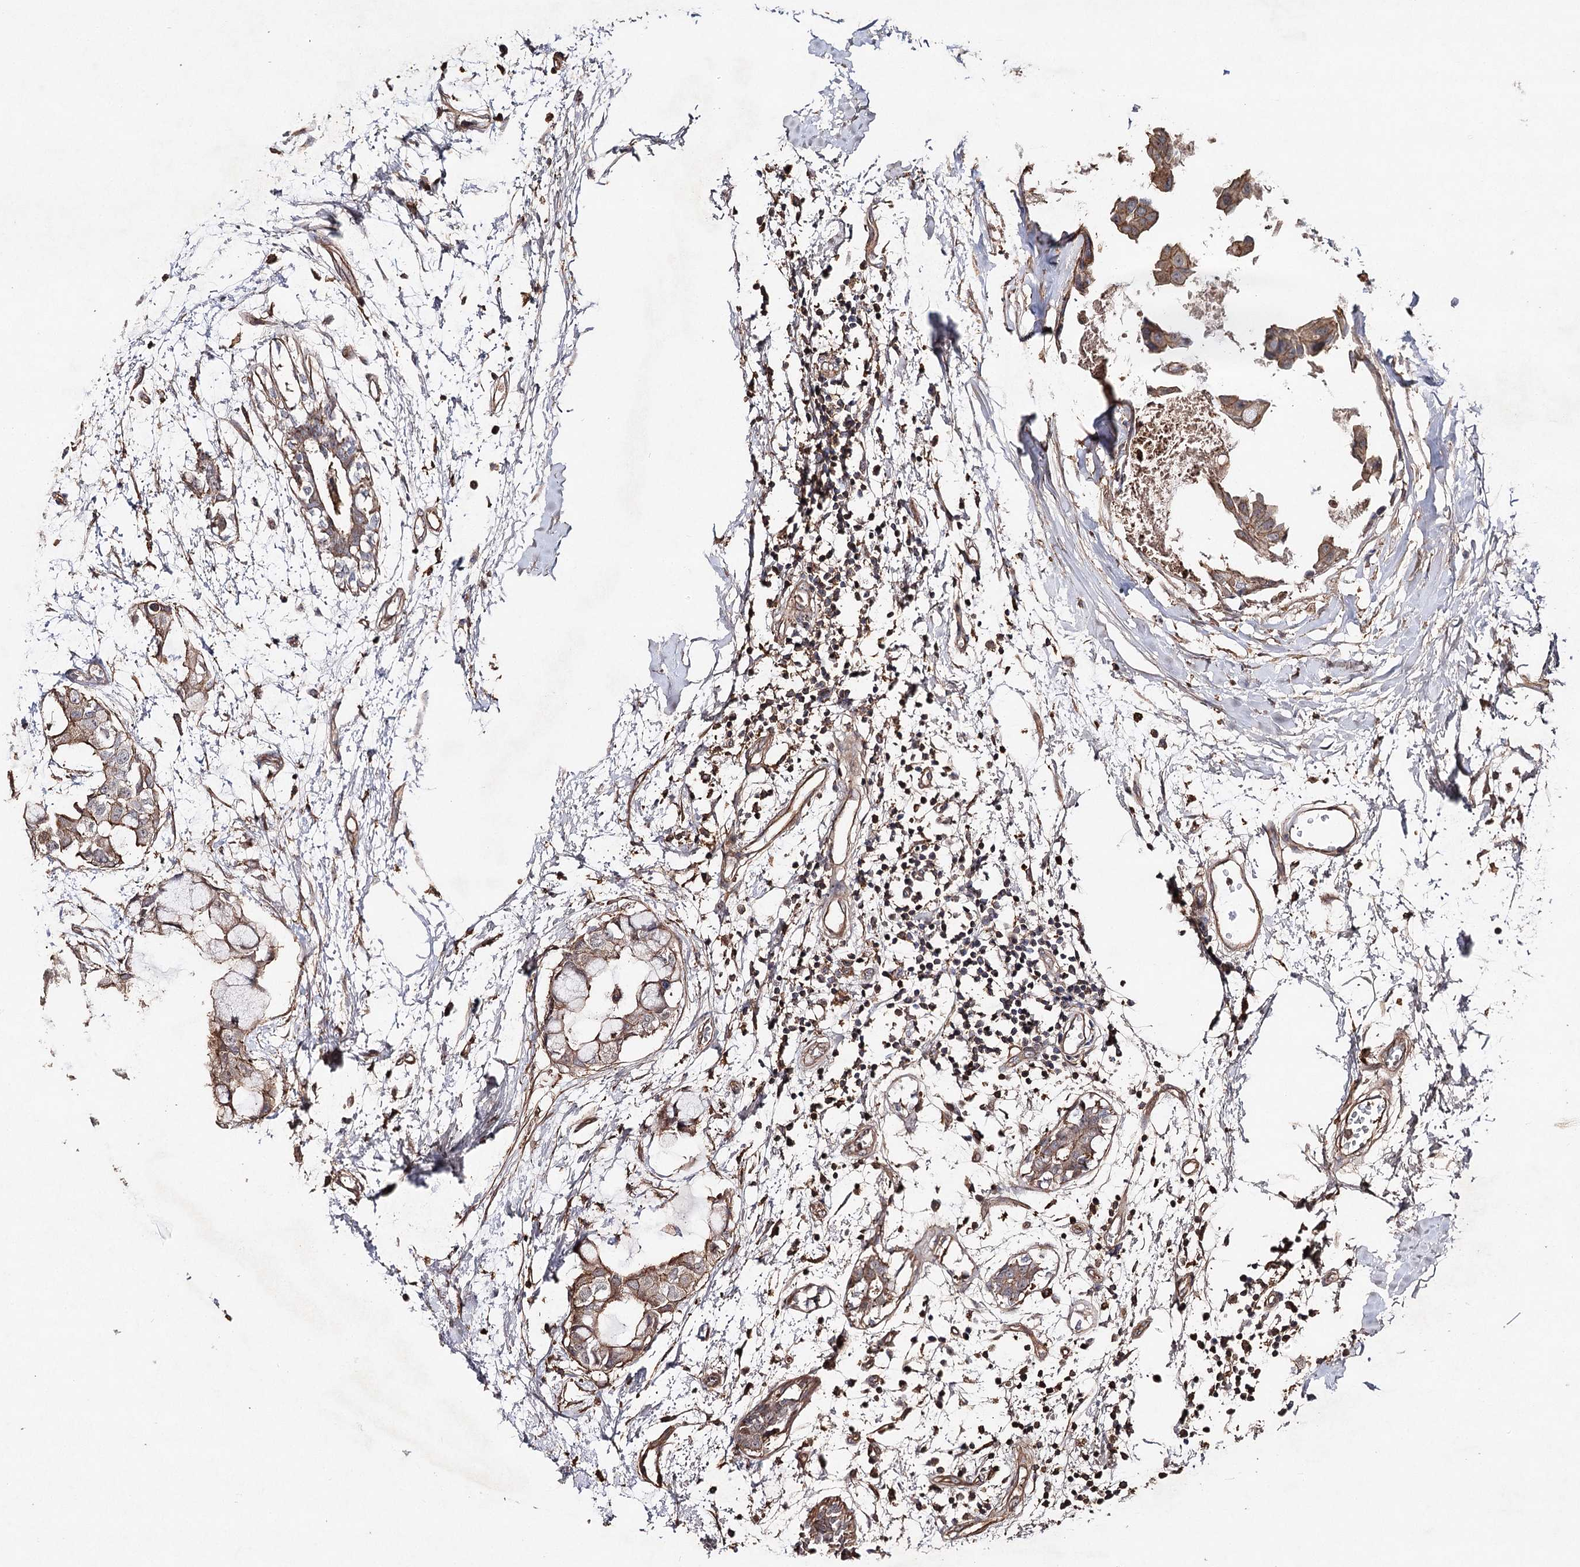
{"staining": {"intensity": "moderate", "quantity": ">75%", "location": "cytoplasmic/membranous"}, "tissue": "breast cancer", "cell_type": "Tumor cells", "image_type": "cancer", "snomed": [{"axis": "morphology", "description": "Duct carcinoma"}, {"axis": "topography", "description": "Breast"}], "caption": "Protein staining of breast infiltrating ductal carcinoma tissue demonstrates moderate cytoplasmic/membranous positivity in about >75% of tumor cells.", "gene": "OBSL1", "patient": {"sex": "female", "age": 40}}